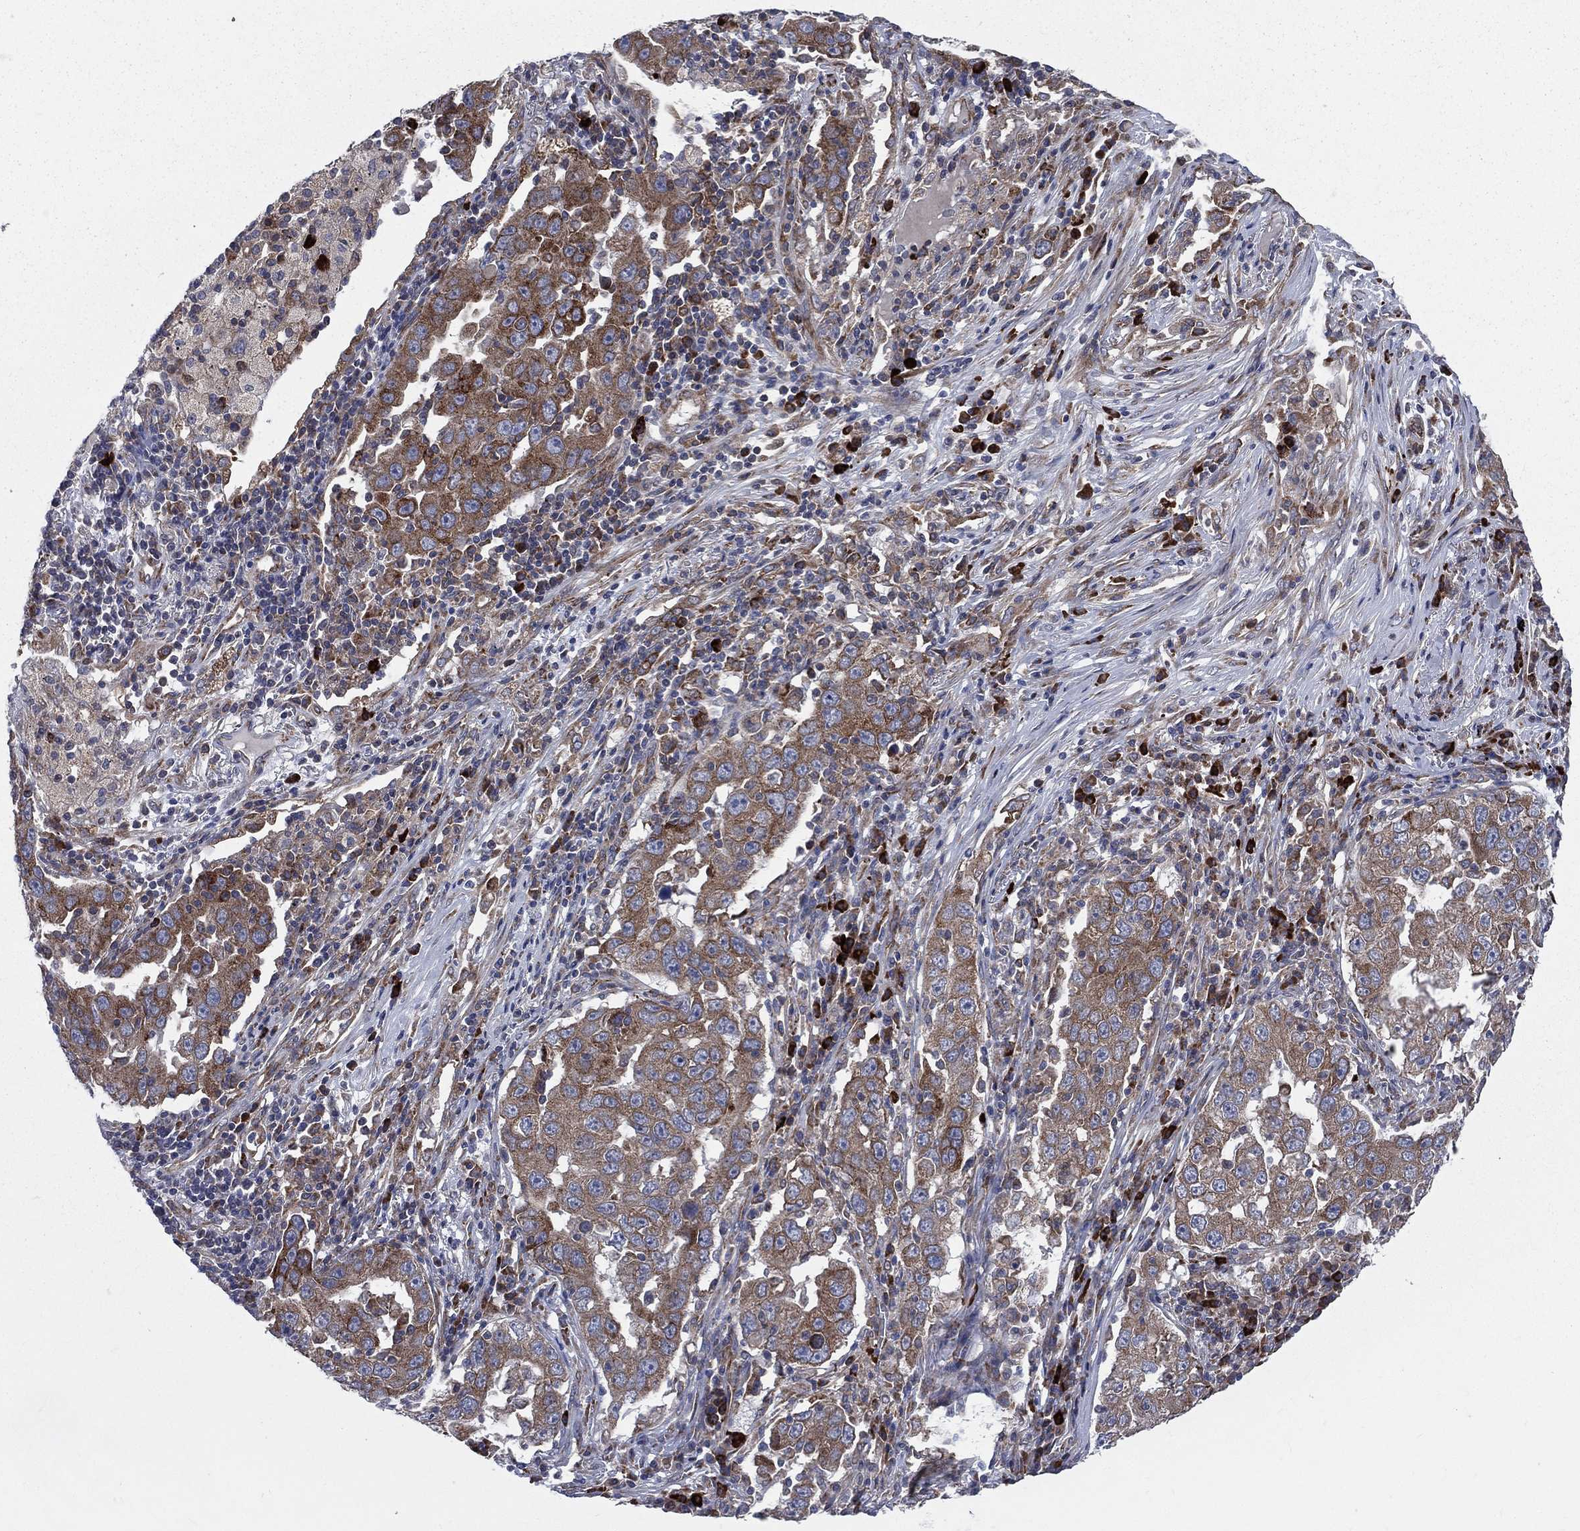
{"staining": {"intensity": "moderate", "quantity": ">75%", "location": "cytoplasmic/membranous"}, "tissue": "lung cancer", "cell_type": "Tumor cells", "image_type": "cancer", "snomed": [{"axis": "morphology", "description": "Adenocarcinoma, NOS"}, {"axis": "topography", "description": "Lung"}], "caption": "Immunohistochemistry (DAB (3,3'-diaminobenzidine)) staining of lung adenocarcinoma exhibits moderate cytoplasmic/membranous protein expression in about >75% of tumor cells.", "gene": "CCDC159", "patient": {"sex": "male", "age": 73}}